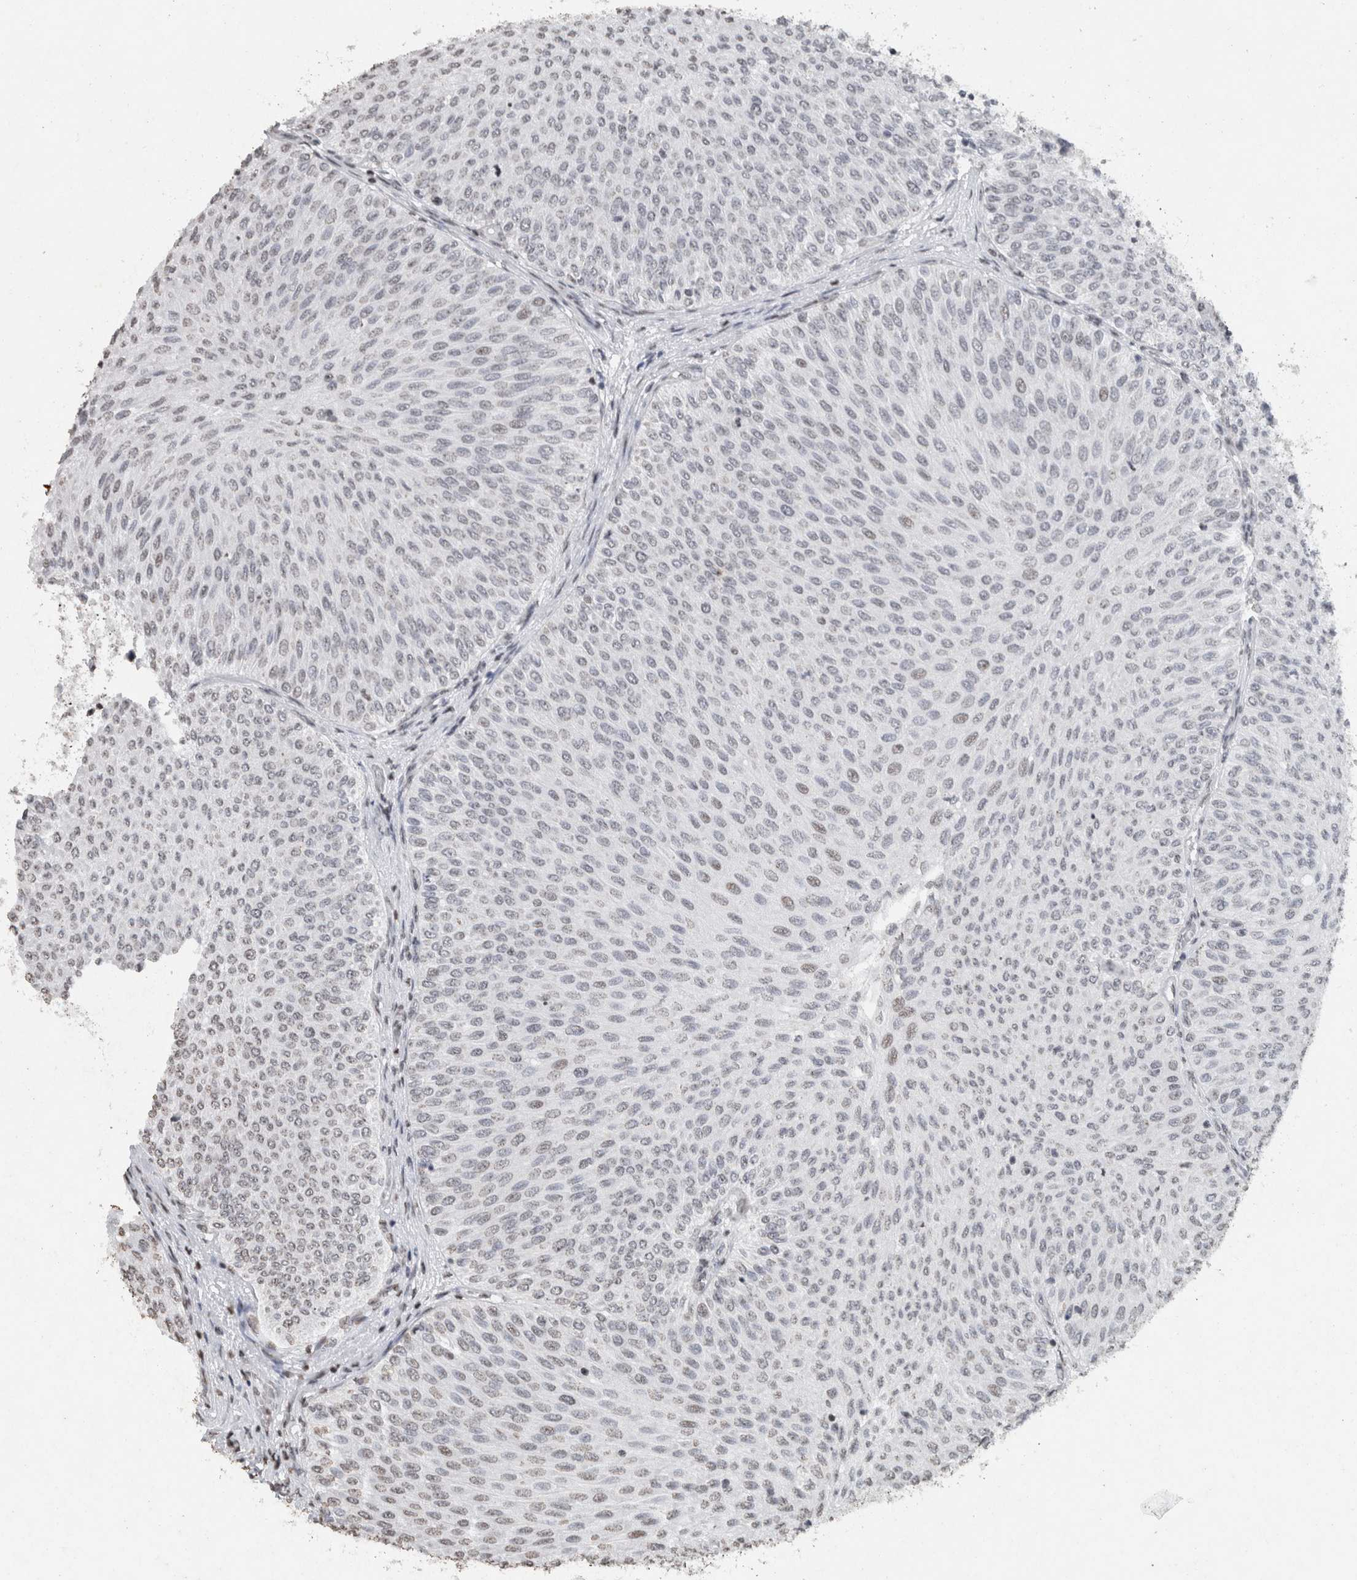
{"staining": {"intensity": "negative", "quantity": "none", "location": "none"}, "tissue": "urothelial cancer", "cell_type": "Tumor cells", "image_type": "cancer", "snomed": [{"axis": "morphology", "description": "Urothelial carcinoma, Low grade"}, {"axis": "topography", "description": "Urinary bladder"}], "caption": "A high-resolution photomicrograph shows IHC staining of urothelial cancer, which reveals no significant positivity in tumor cells.", "gene": "CNTN1", "patient": {"sex": "male", "age": 78}}